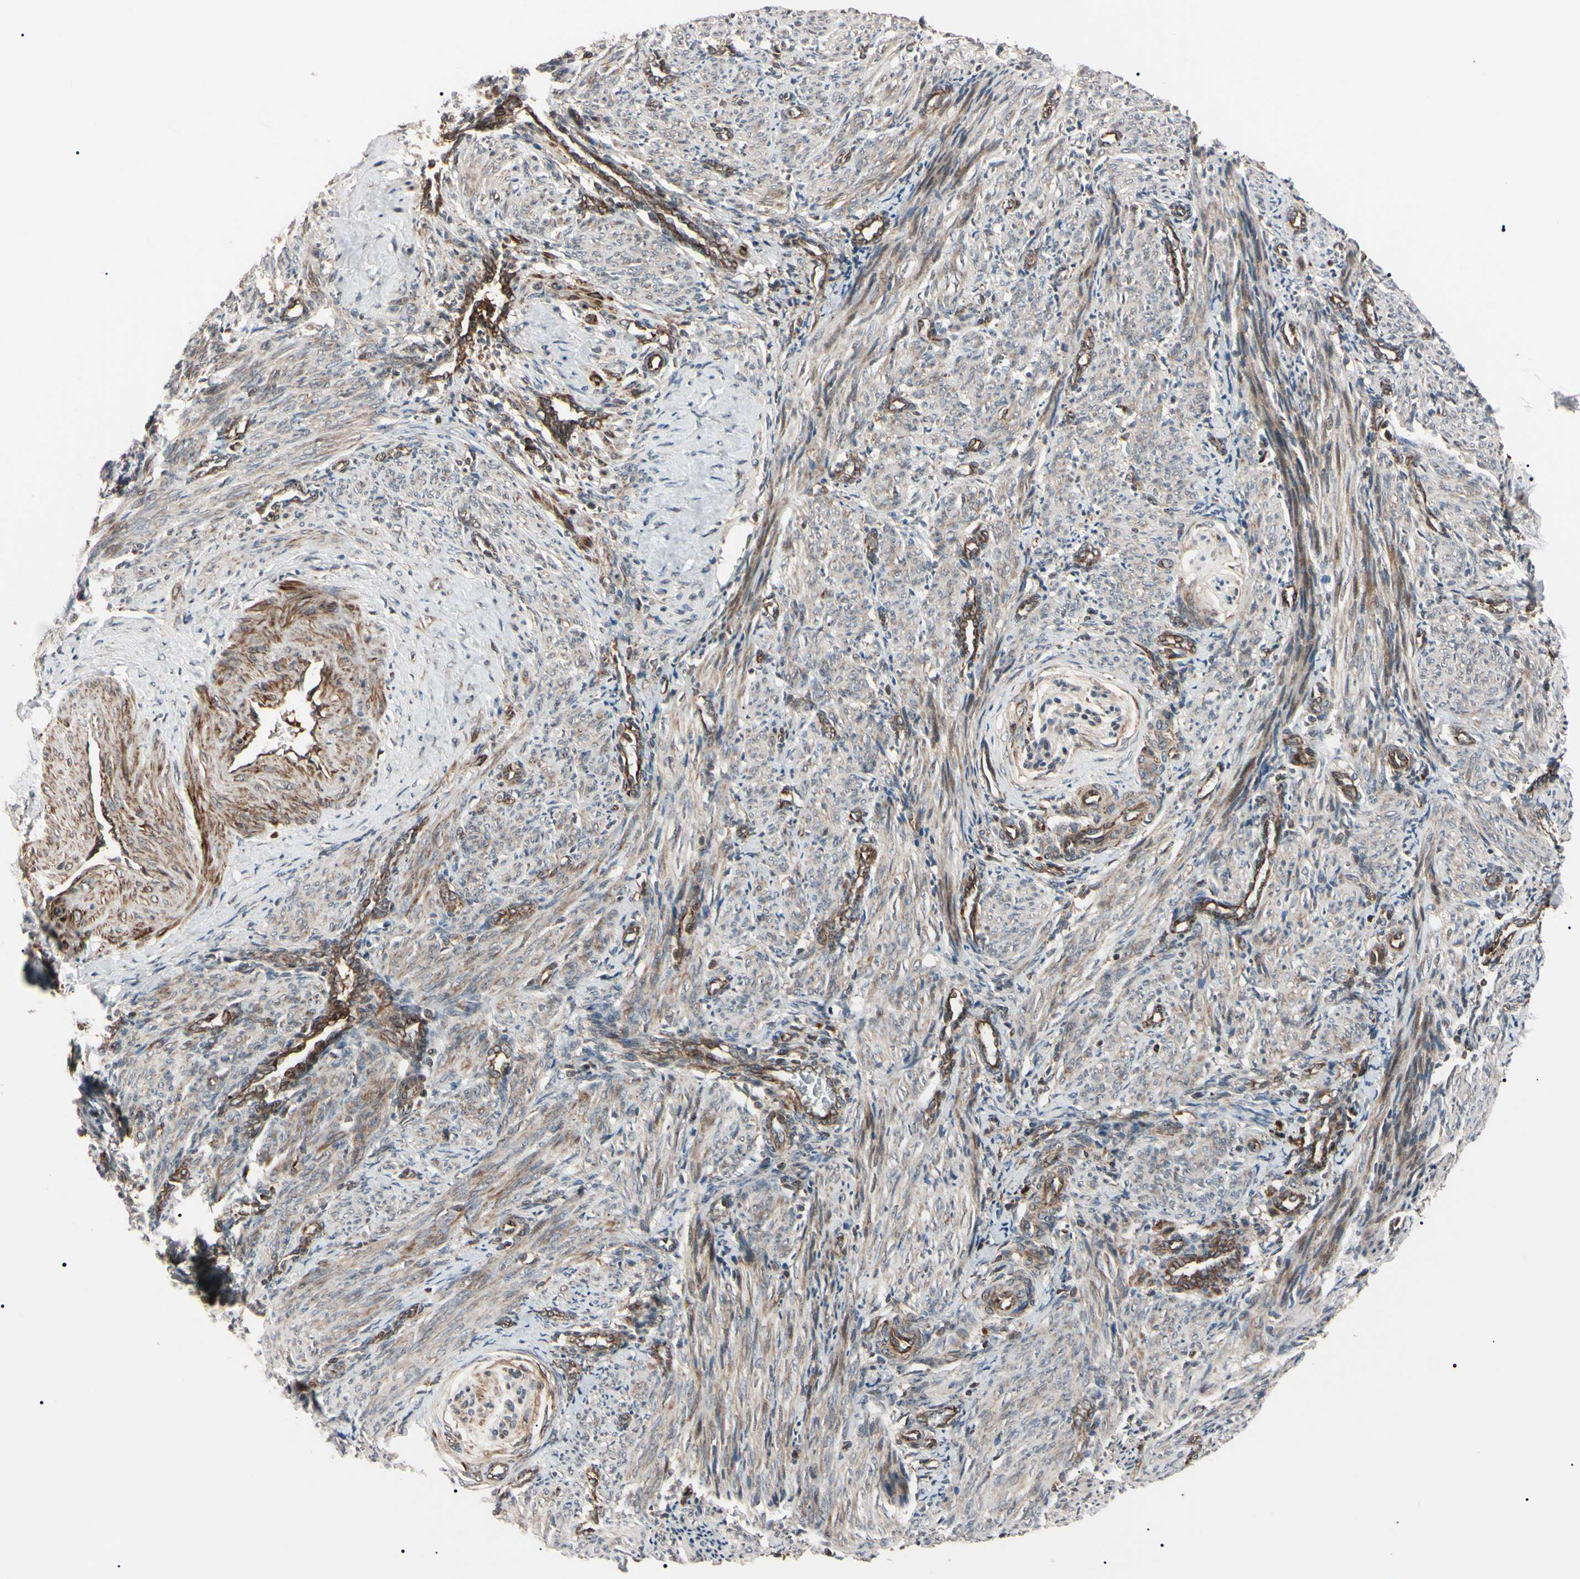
{"staining": {"intensity": "moderate", "quantity": "25%-75%", "location": "cytoplasmic/membranous"}, "tissue": "smooth muscle", "cell_type": "Smooth muscle cells", "image_type": "normal", "snomed": [{"axis": "morphology", "description": "Normal tissue, NOS"}, {"axis": "topography", "description": "Endometrium"}], "caption": "Smooth muscle stained for a protein reveals moderate cytoplasmic/membranous positivity in smooth muscle cells. The staining is performed using DAB brown chromogen to label protein expression. The nuclei are counter-stained blue using hematoxylin.", "gene": "GUCY1B1", "patient": {"sex": "female", "age": 33}}